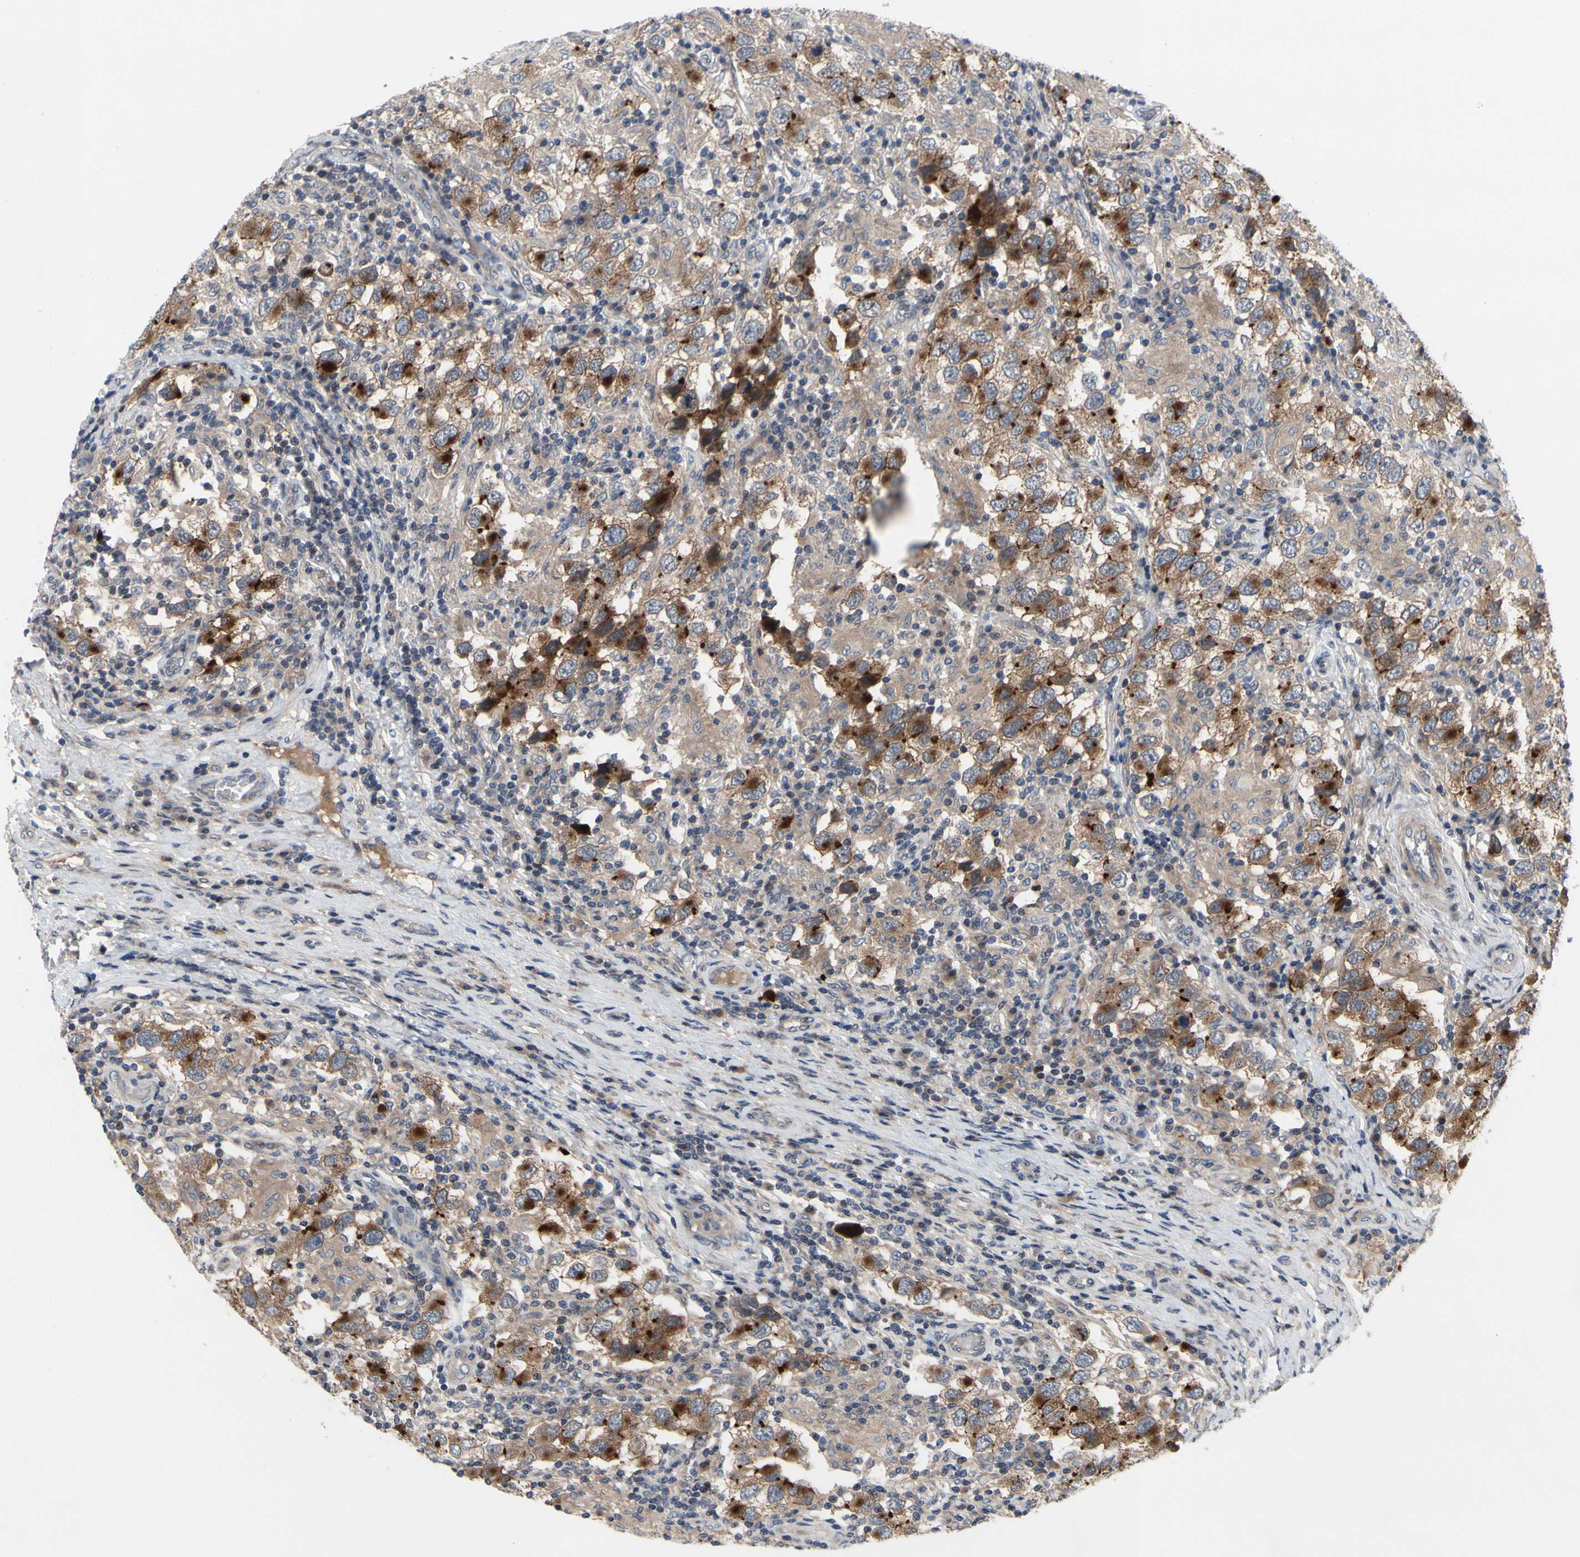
{"staining": {"intensity": "moderate", "quantity": ">75%", "location": "cytoplasmic/membranous"}, "tissue": "testis cancer", "cell_type": "Tumor cells", "image_type": "cancer", "snomed": [{"axis": "morphology", "description": "Carcinoma, Embryonal, NOS"}, {"axis": "topography", "description": "Testis"}], "caption": "Protein staining shows moderate cytoplasmic/membranous positivity in approximately >75% of tumor cells in testis embryonal carcinoma.", "gene": "OAZ1", "patient": {"sex": "male", "age": 21}}